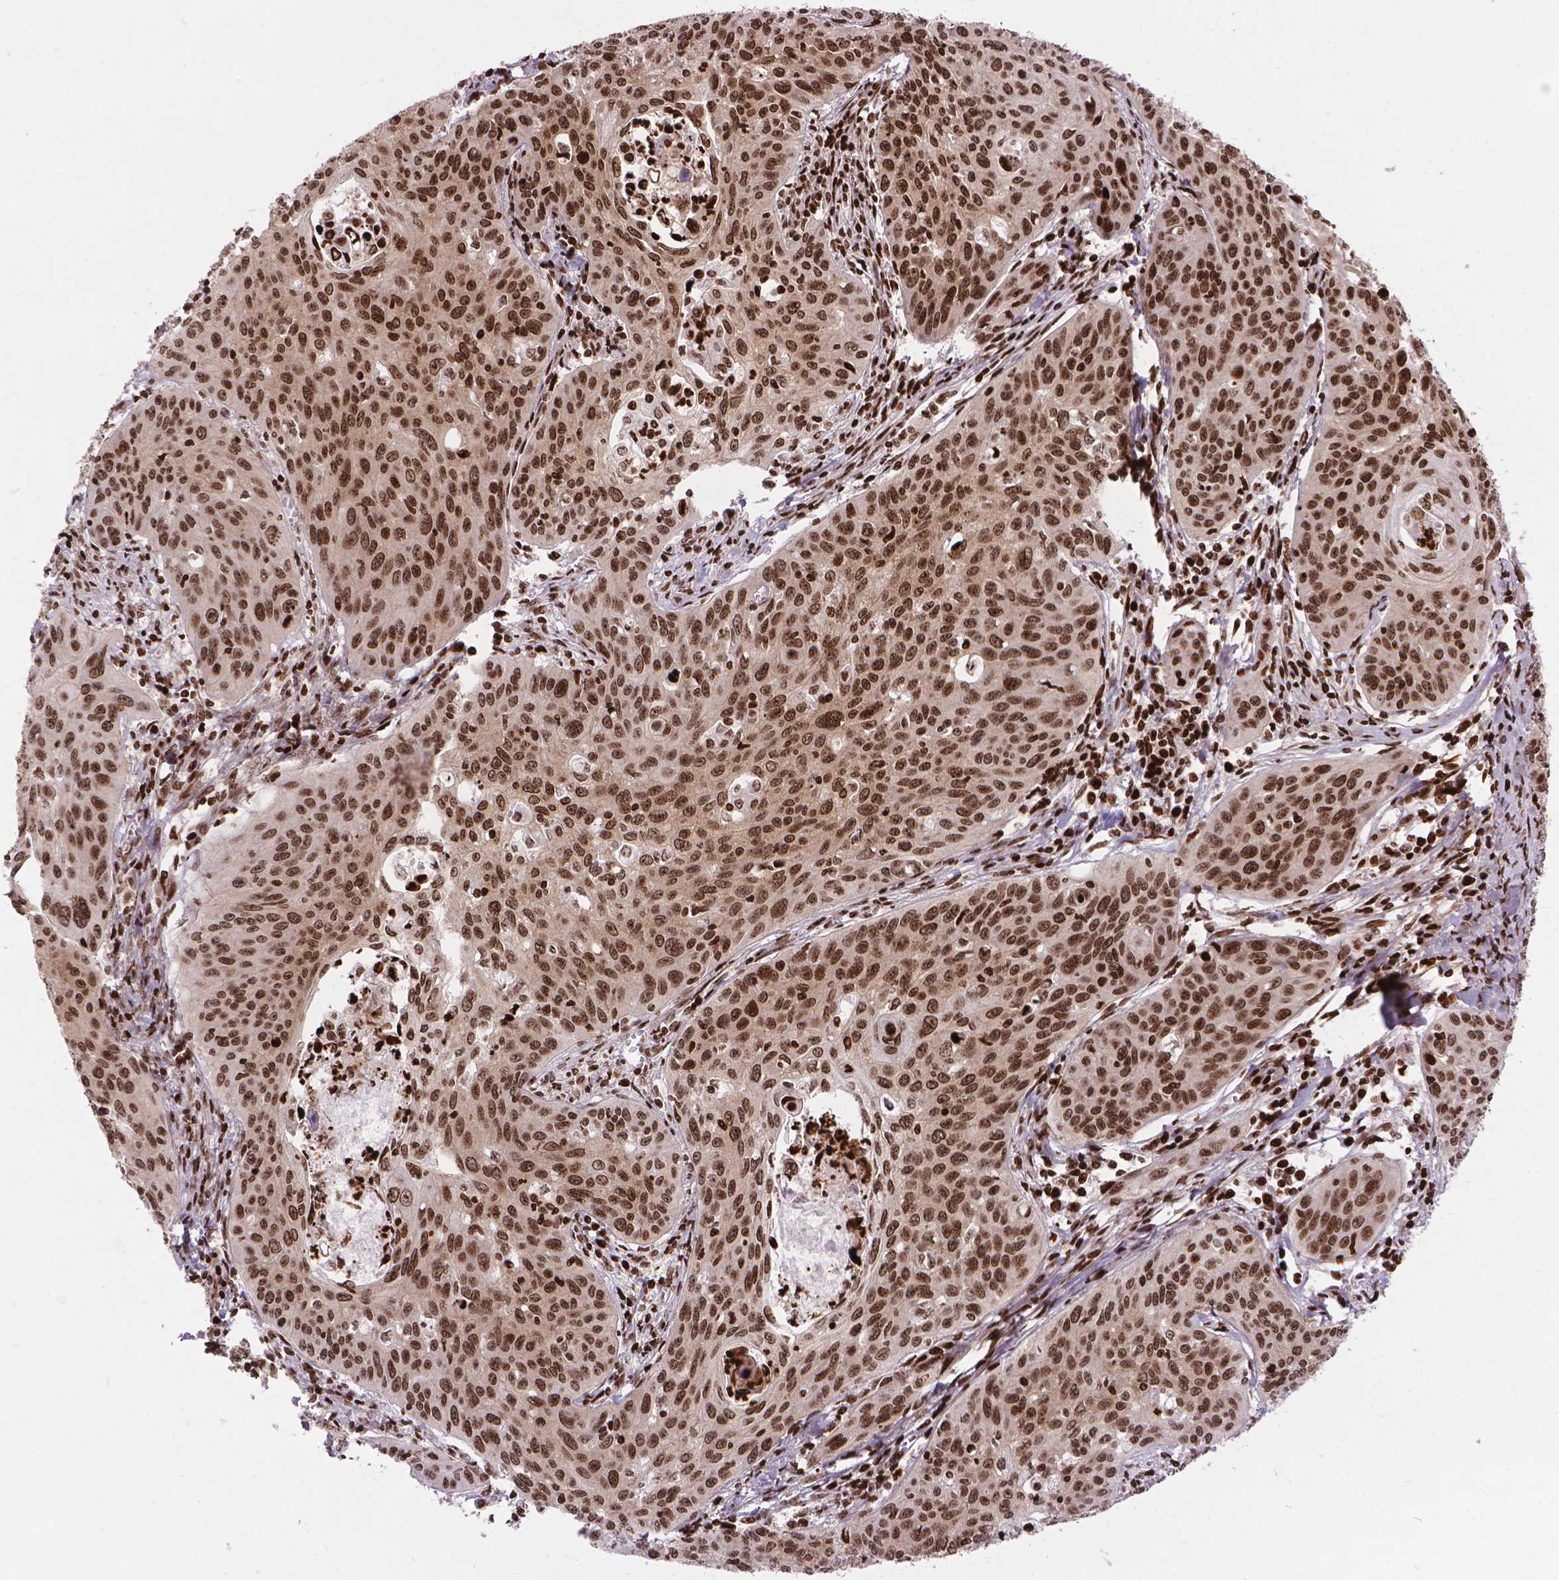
{"staining": {"intensity": "moderate", "quantity": ">75%", "location": "nuclear"}, "tissue": "cervical cancer", "cell_type": "Tumor cells", "image_type": "cancer", "snomed": [{"axis": "morphology", "description": "Squamous cell carcinoma, NOS"}, {"axis": "topography", "description": "Cervix"}], "caption": "Immunohistochemistry (IHC) image of cervical cancer stained for a protein (brown), which demonstrates medium levels of moderate nuclear staining in approximately >75% of tumor cells.", "gene": "AMER1", "patient": {"sex": "female", "age": 31}}